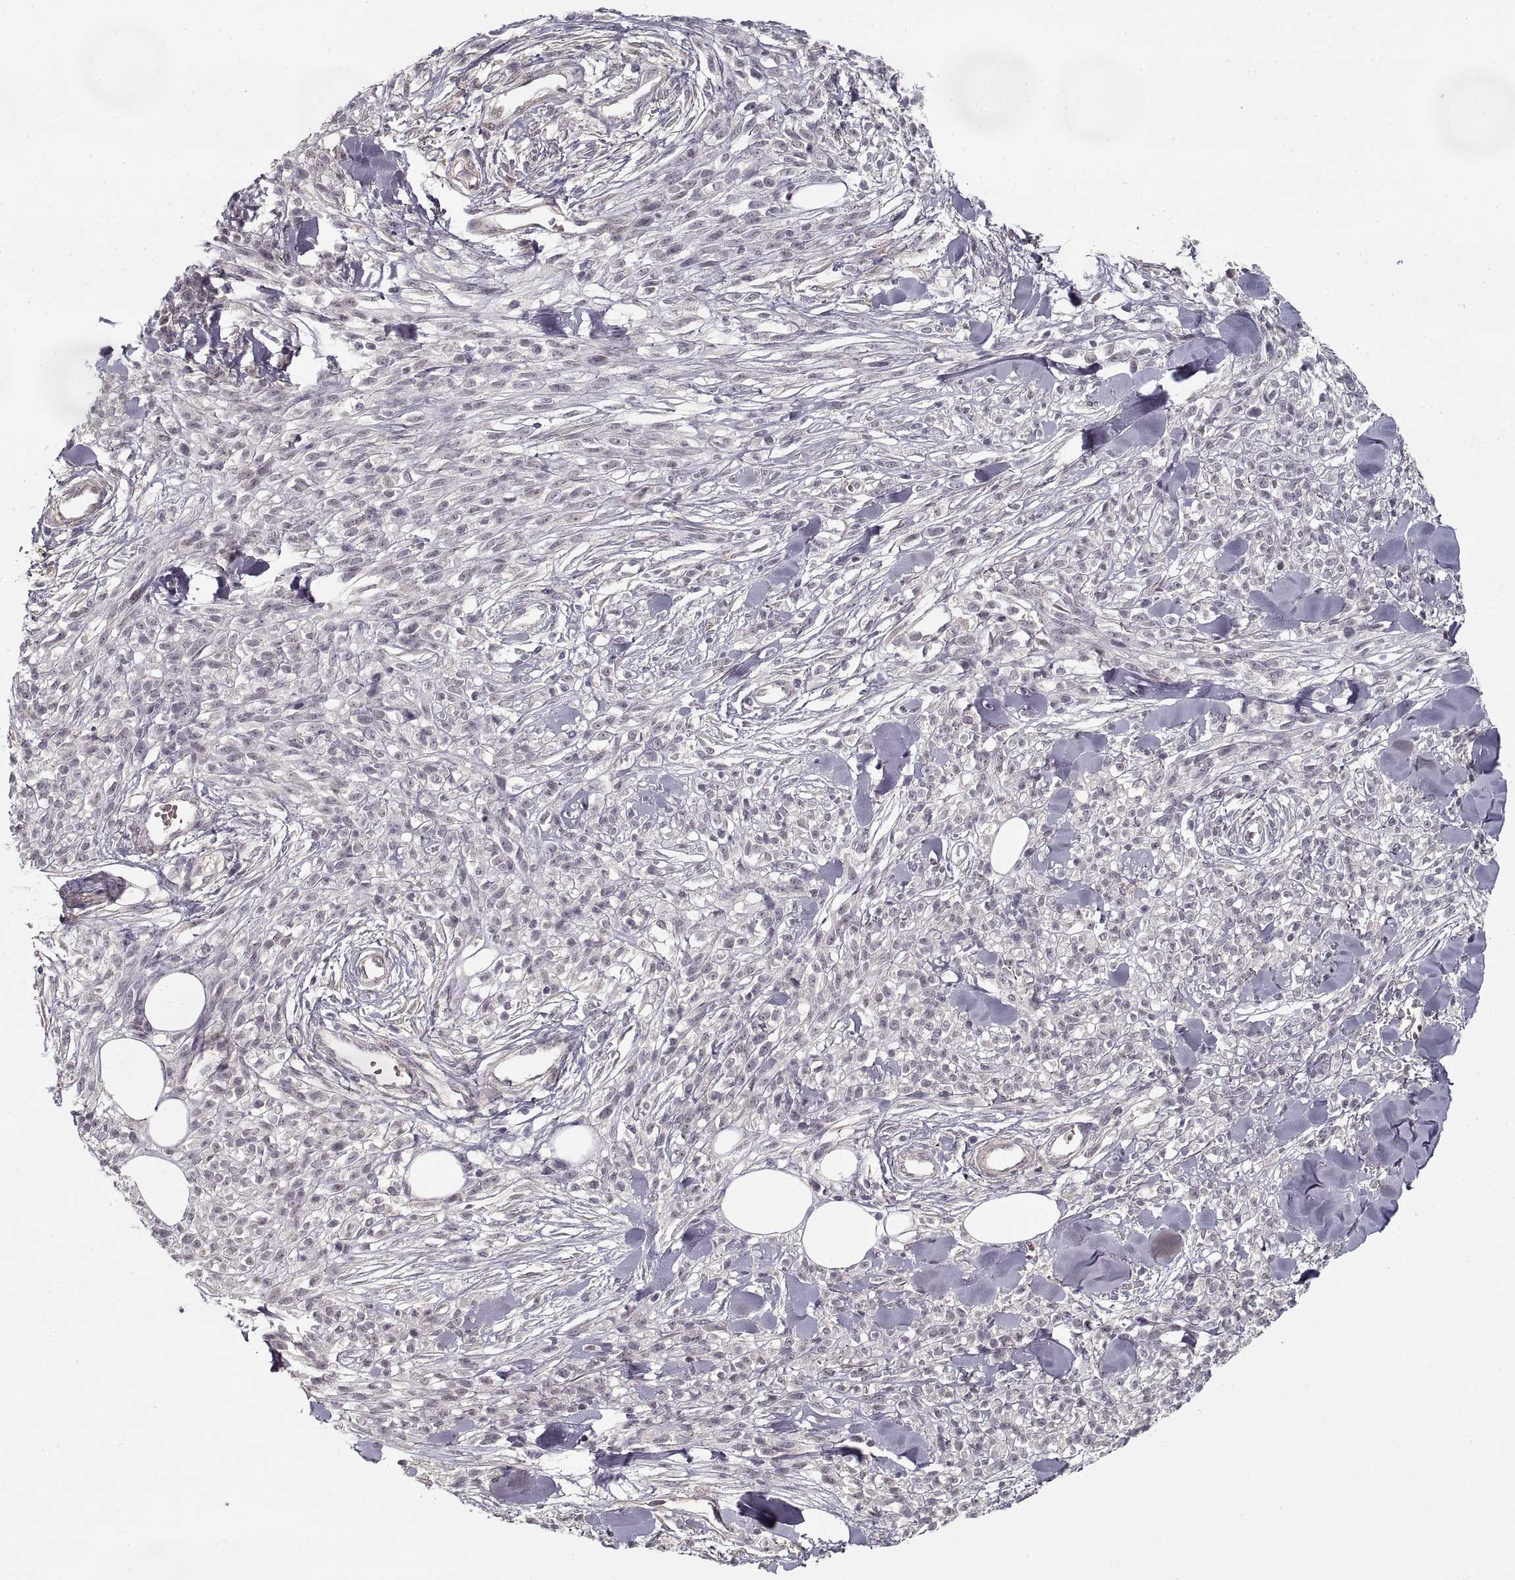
{"staining": {"intensity": "negative", "quantity": "none", "location": "none"}, "tissue": "melanoma", "cell_type": "Tumor cells", "image_type": "cancer", "snomed": [{"axis": "morphology", "description": "Malignant melanoma, NOS"}, {"axis": "topography", "description": "Skin"}, {"axis": "topography", "description": "Skin of trunk"}], "caption": "Melanoma stained for a protein using immunohistochemistry exhibits no expression tumor cells.", "gene": "LAMB2", "patient": {"sex": "male", "age": 74}}